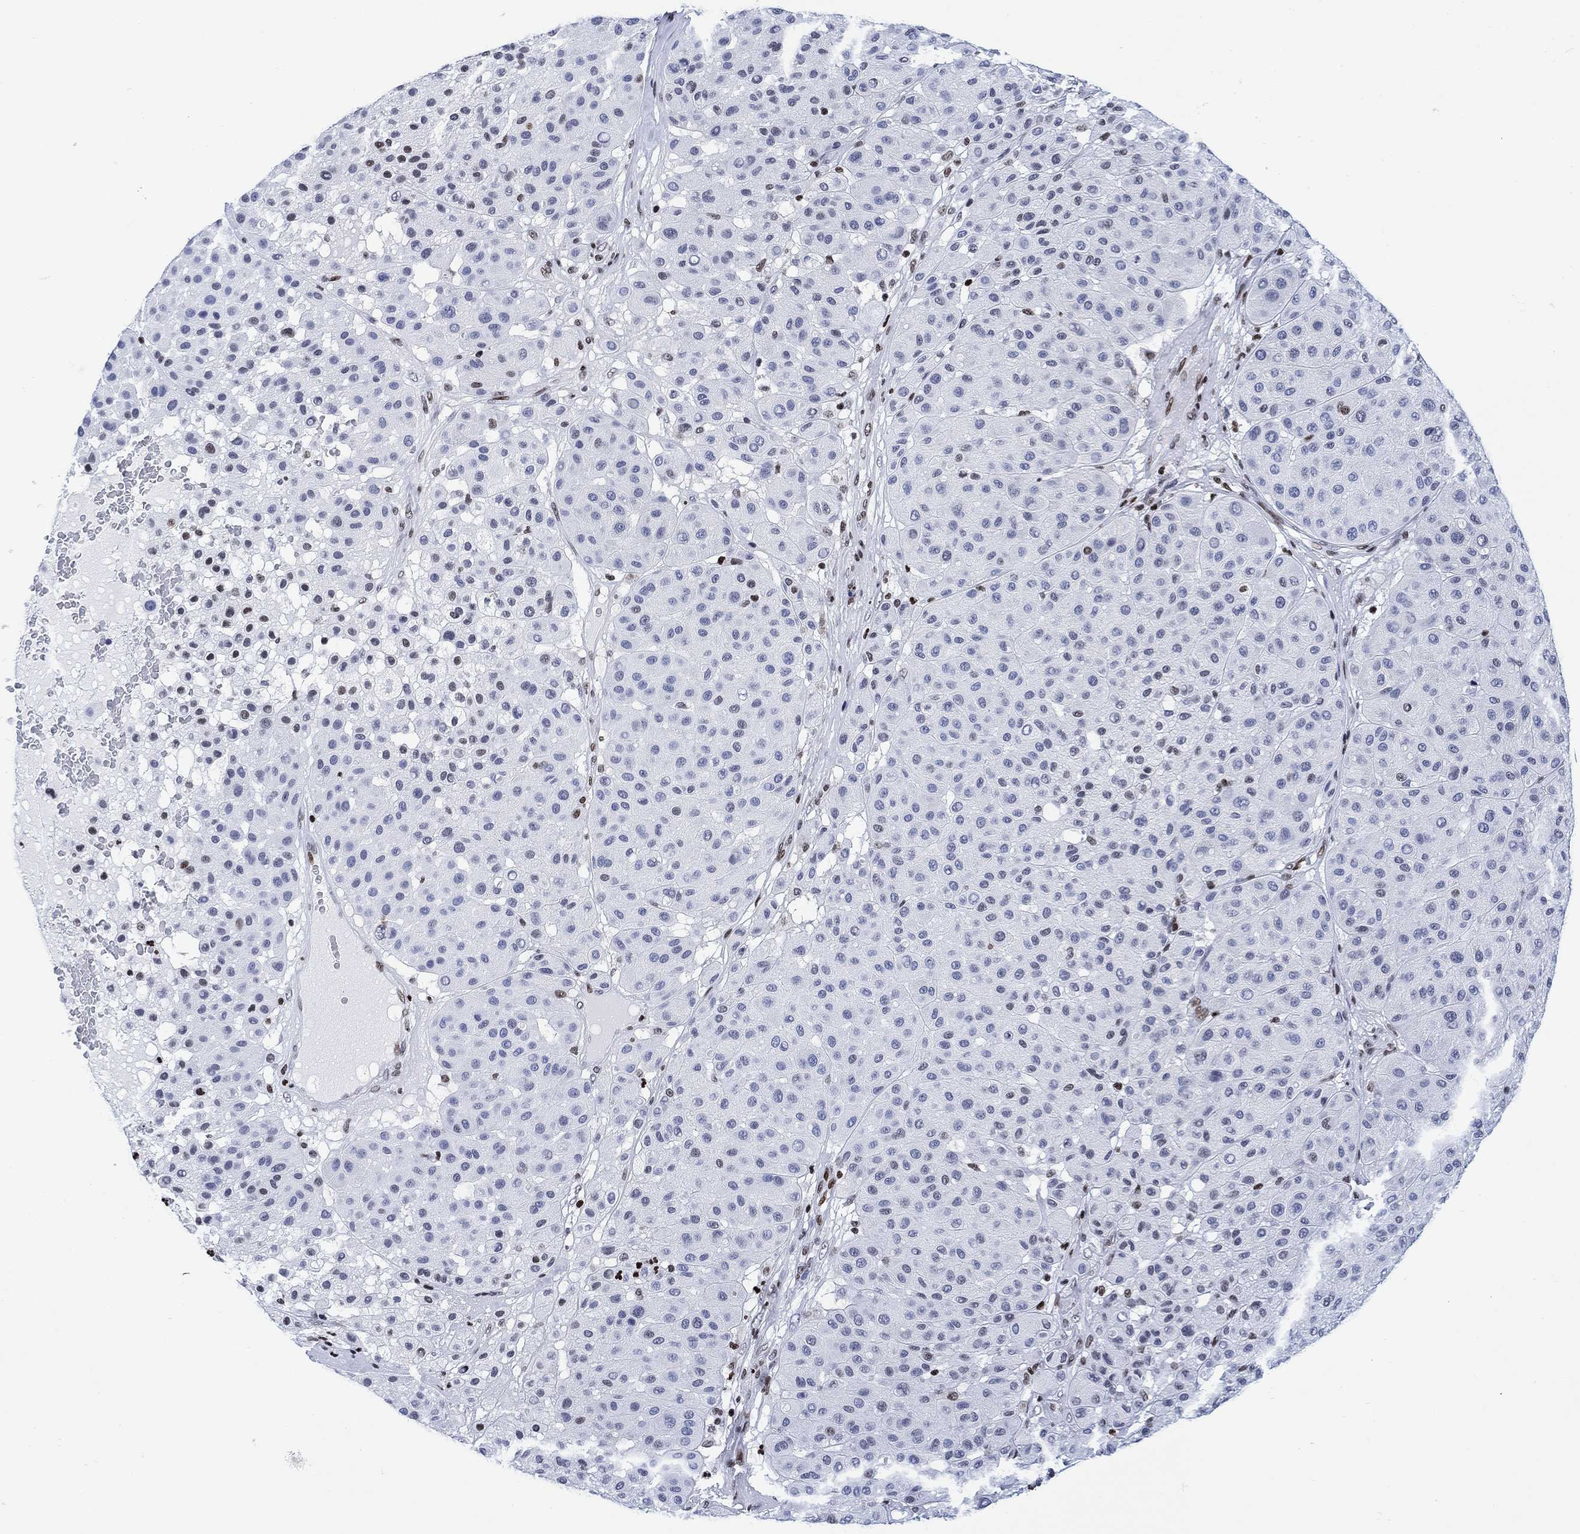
{"staining": {"intensity": "negative", "quantity": "none", "location": "none"}, "tissue": "melanoma", "cell_type": "Tumor cells", "image_type": "cancer", "snomed": [{"axis": "morphology", "description": "Malignant melanoma, Metastatic site"}, {"axis": "topography", "description": "Smooth muscle"}], "caption": "Image shows no significant protein positivity in tumor cells of malignant melanoma (metastatic site).", "gene": "H1-10", "patient": {"sex": "male", "age": 41}}